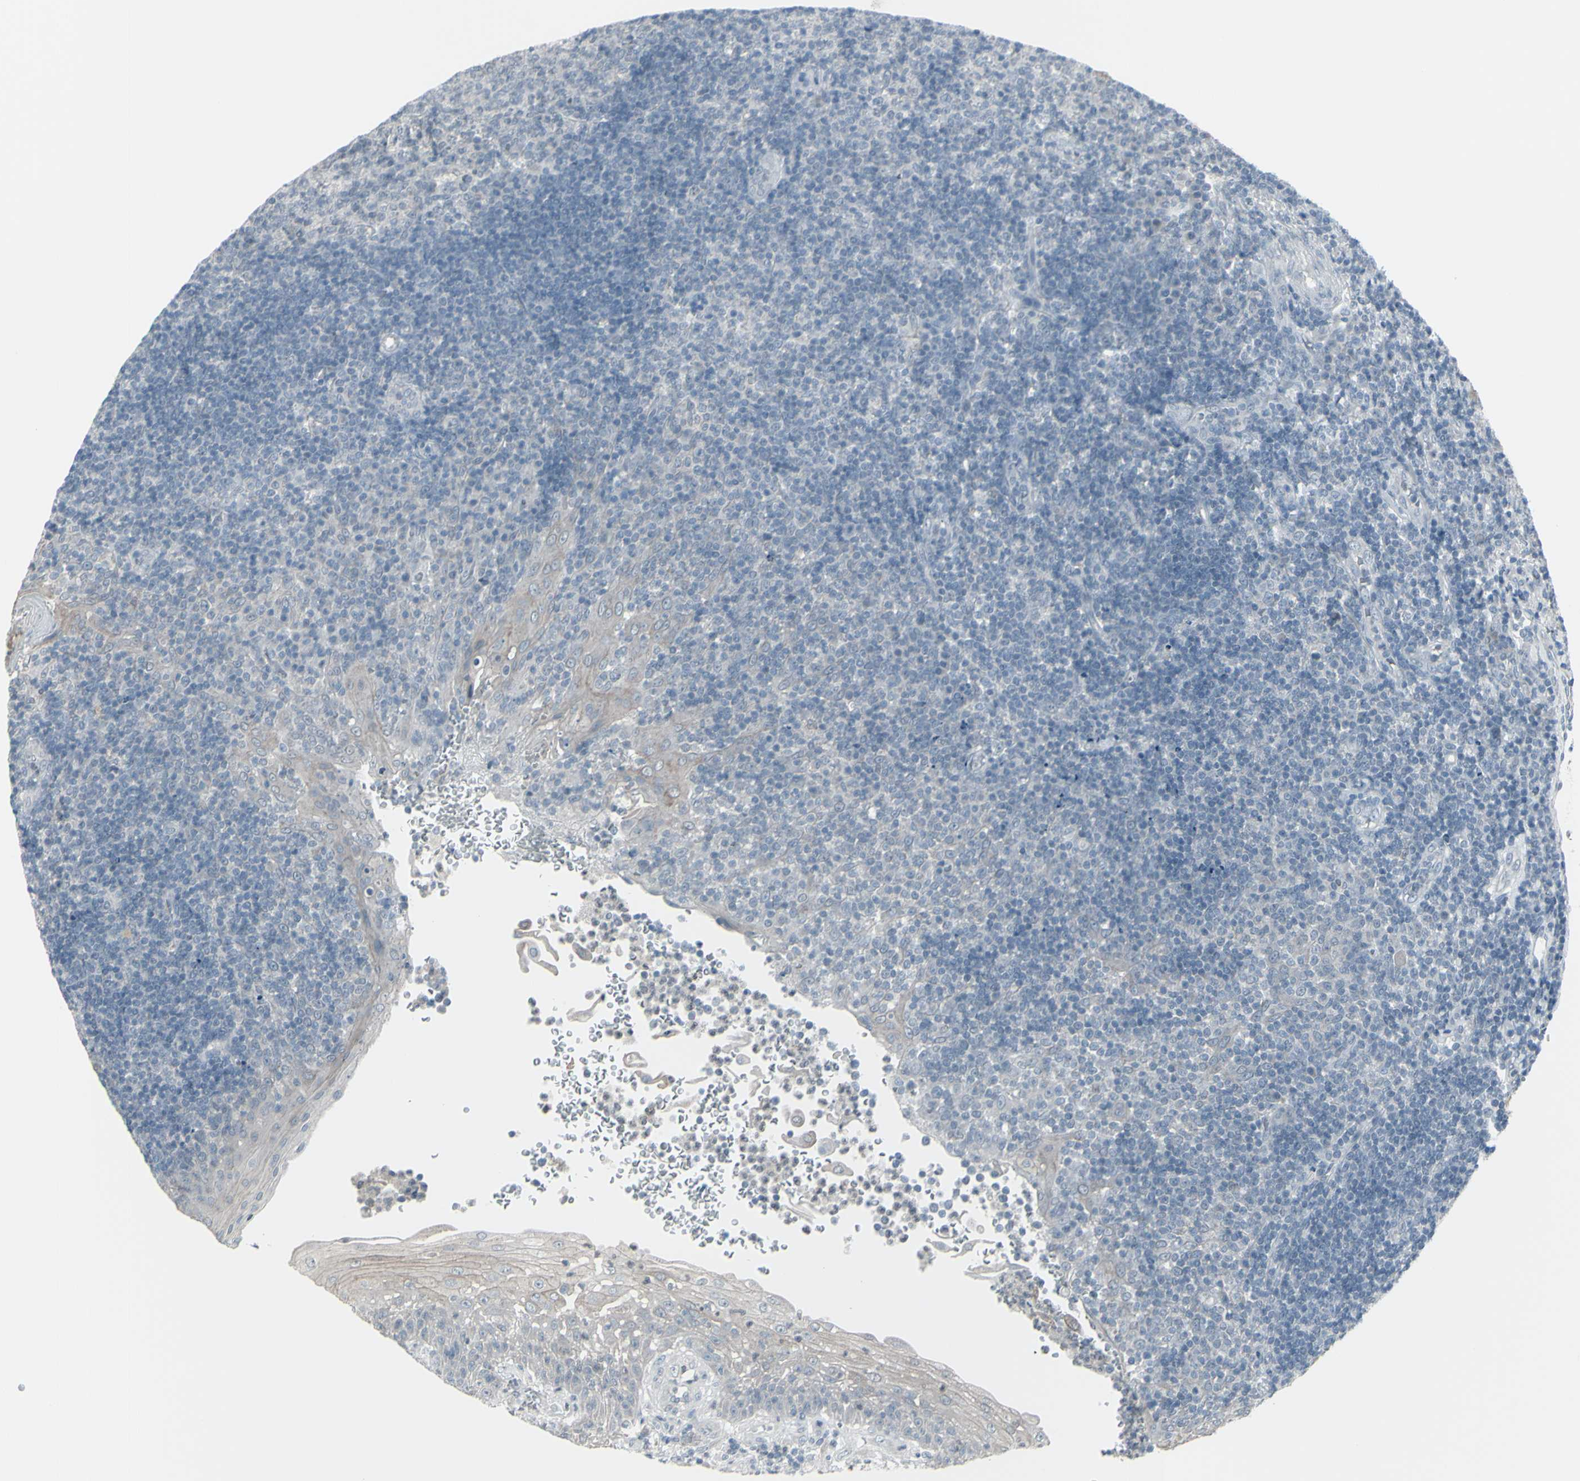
{"staining": {"intensity": "negative", "quantity": "none", "location": "none"}, "tissue": "tonsil", "cell_type": "Germinal center cells", "image_type": "normal", "snomed": [{"axis": "morphology", "description": "Normal tissue, NOS"}, {"axis": "topography", "description": "Tonsil"}], "caption": "Photomicrograph shows no protein positivity in germinal center cells of benign tonsil. (Immunohistochemistry (ihc), brightfield microscopy, high magnification).", "gene": "RAB3A", "patient": {"sex": "female", "age": 40}}